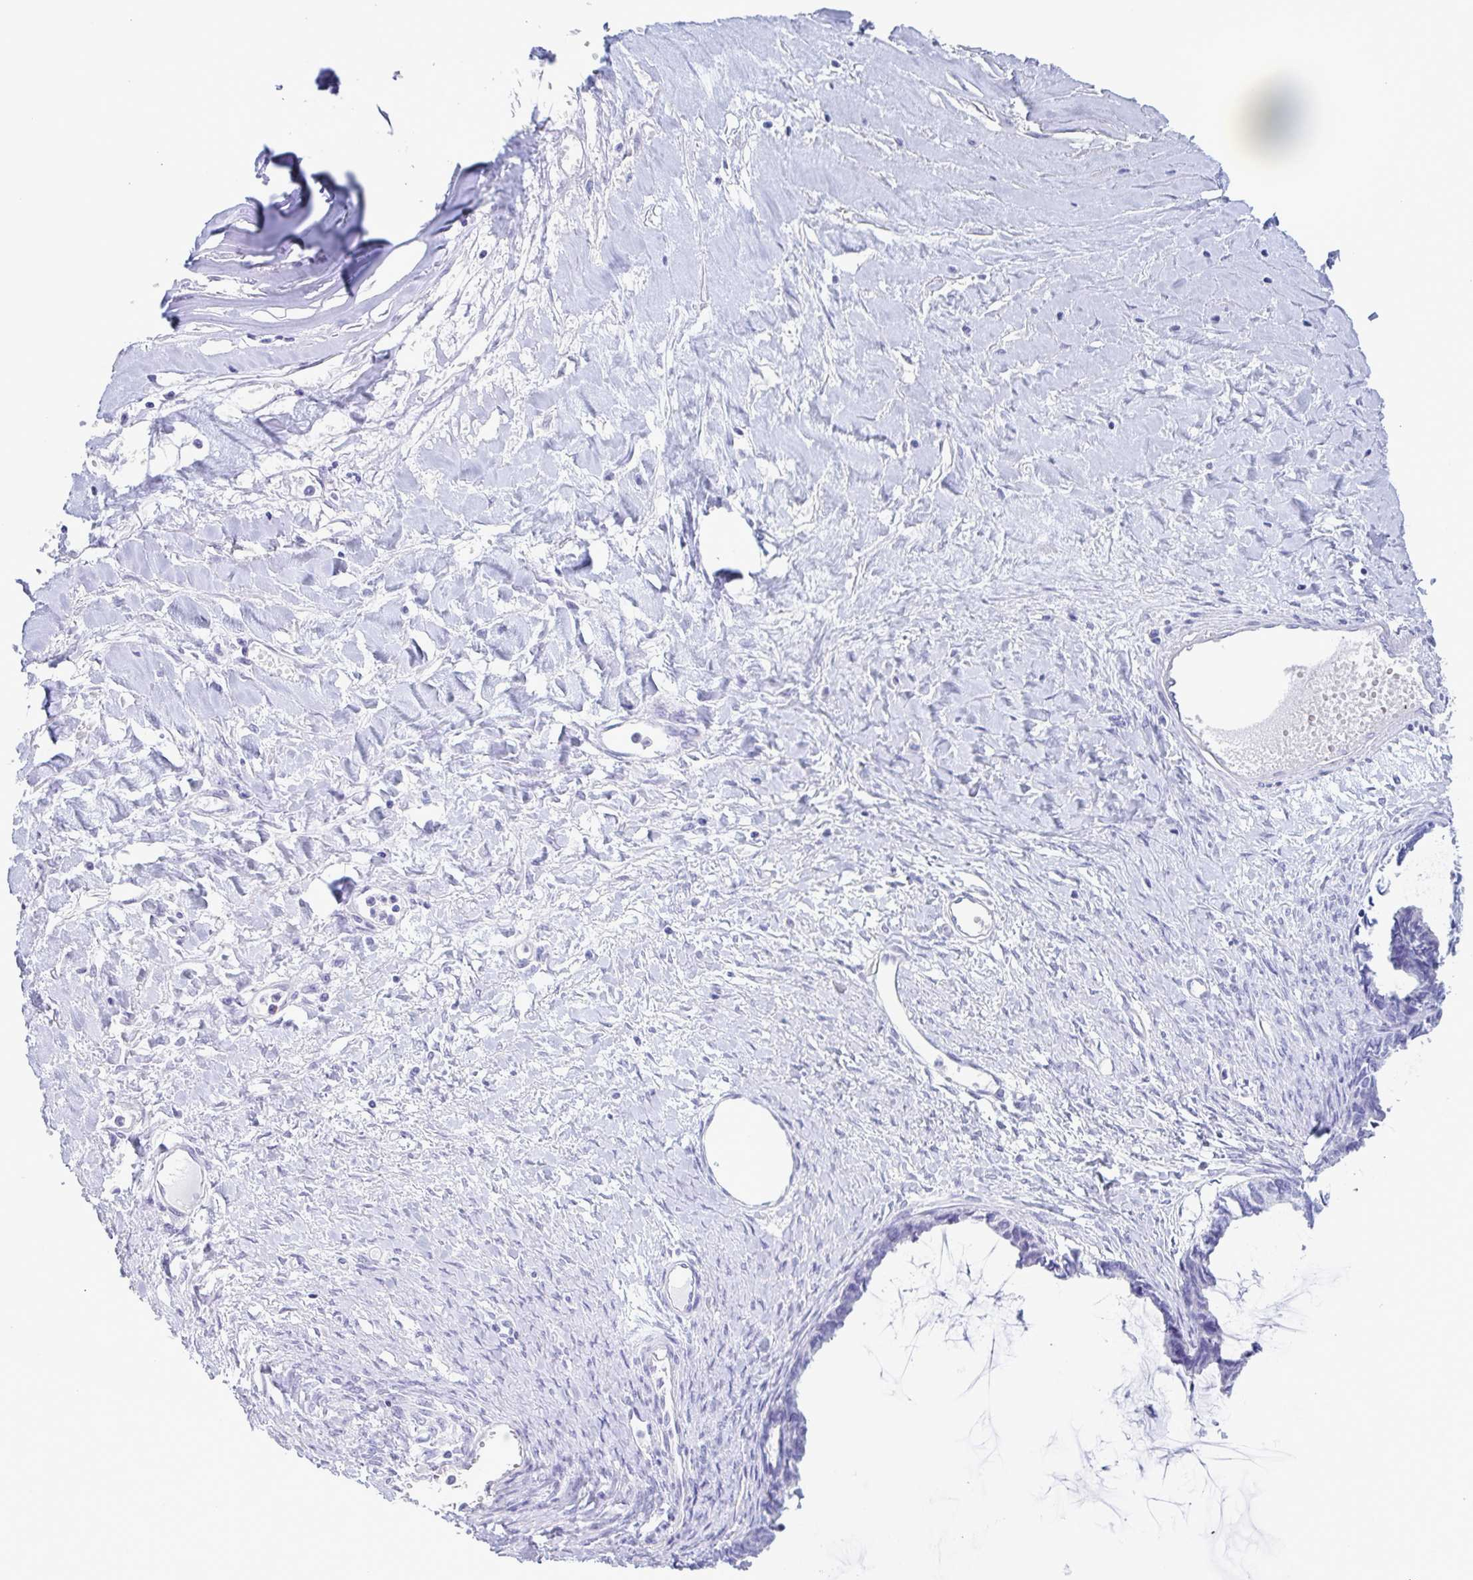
{"staining": {"intensity": "negative", "quantity": "none", "location": "none"}, "tissue": "ovarian cancer", "cell_type": "Tumor cells", "image_type": "cancer", "snomed": [{"axis": "morphology", "description": "Cystadenocarcinoma, mucinous, NOS"}, {"axis": "topography", "description": "Ovary"}], "caption": "Immunohistochemistry of human ovarian mucinous cystadenocarcinoma reveals no positivity in tumor cells. (Stains: DAB IHC with hematoxylin counter stain, Microscopy: brightfield microscopy at high magnification).", "gene": "CDX4", "patient": {"sex": "female", "age": 61}}